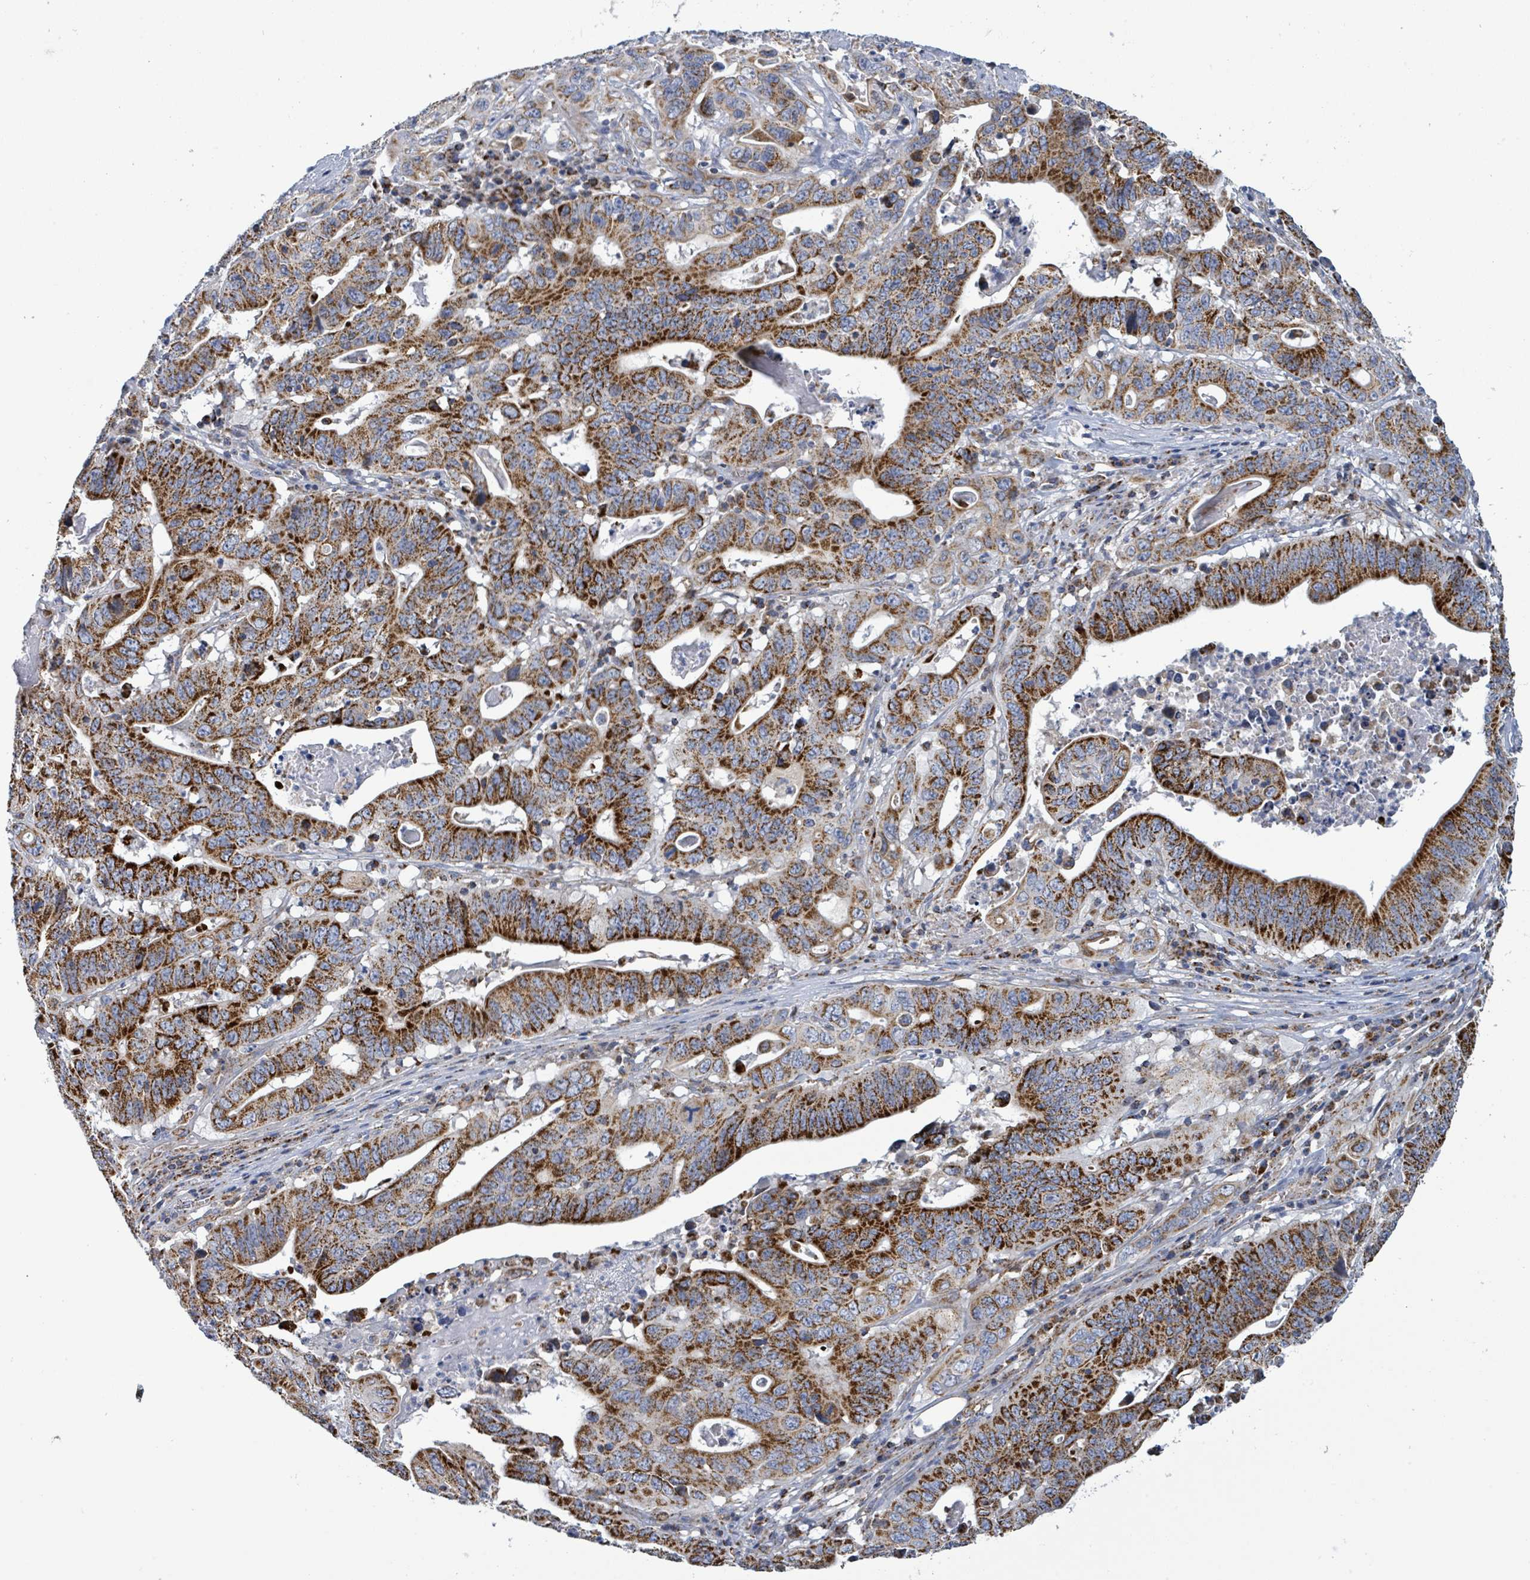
{"staining": {"intensity": "strong", "quantity": ">75%", "location": "cytoplasmic/membranous"}, "tissue": "lung cancer", "cell_type": "Tumor cells", "image_type": "cancer", "snomed": [{"axis": "morphology", "description": "Adenocarcinoma, NOS"}, {"axis": "topography", "description": "Lung"}], "caption": "Human lung cancer (adenocarcinoma) stained with a brown dye reveals strong cytoplasmic/membranous positive positivity in approximately >75% of tumor cells.", "gene": "SUCLG2", "patient": {"sex": "female", "age": 60}}